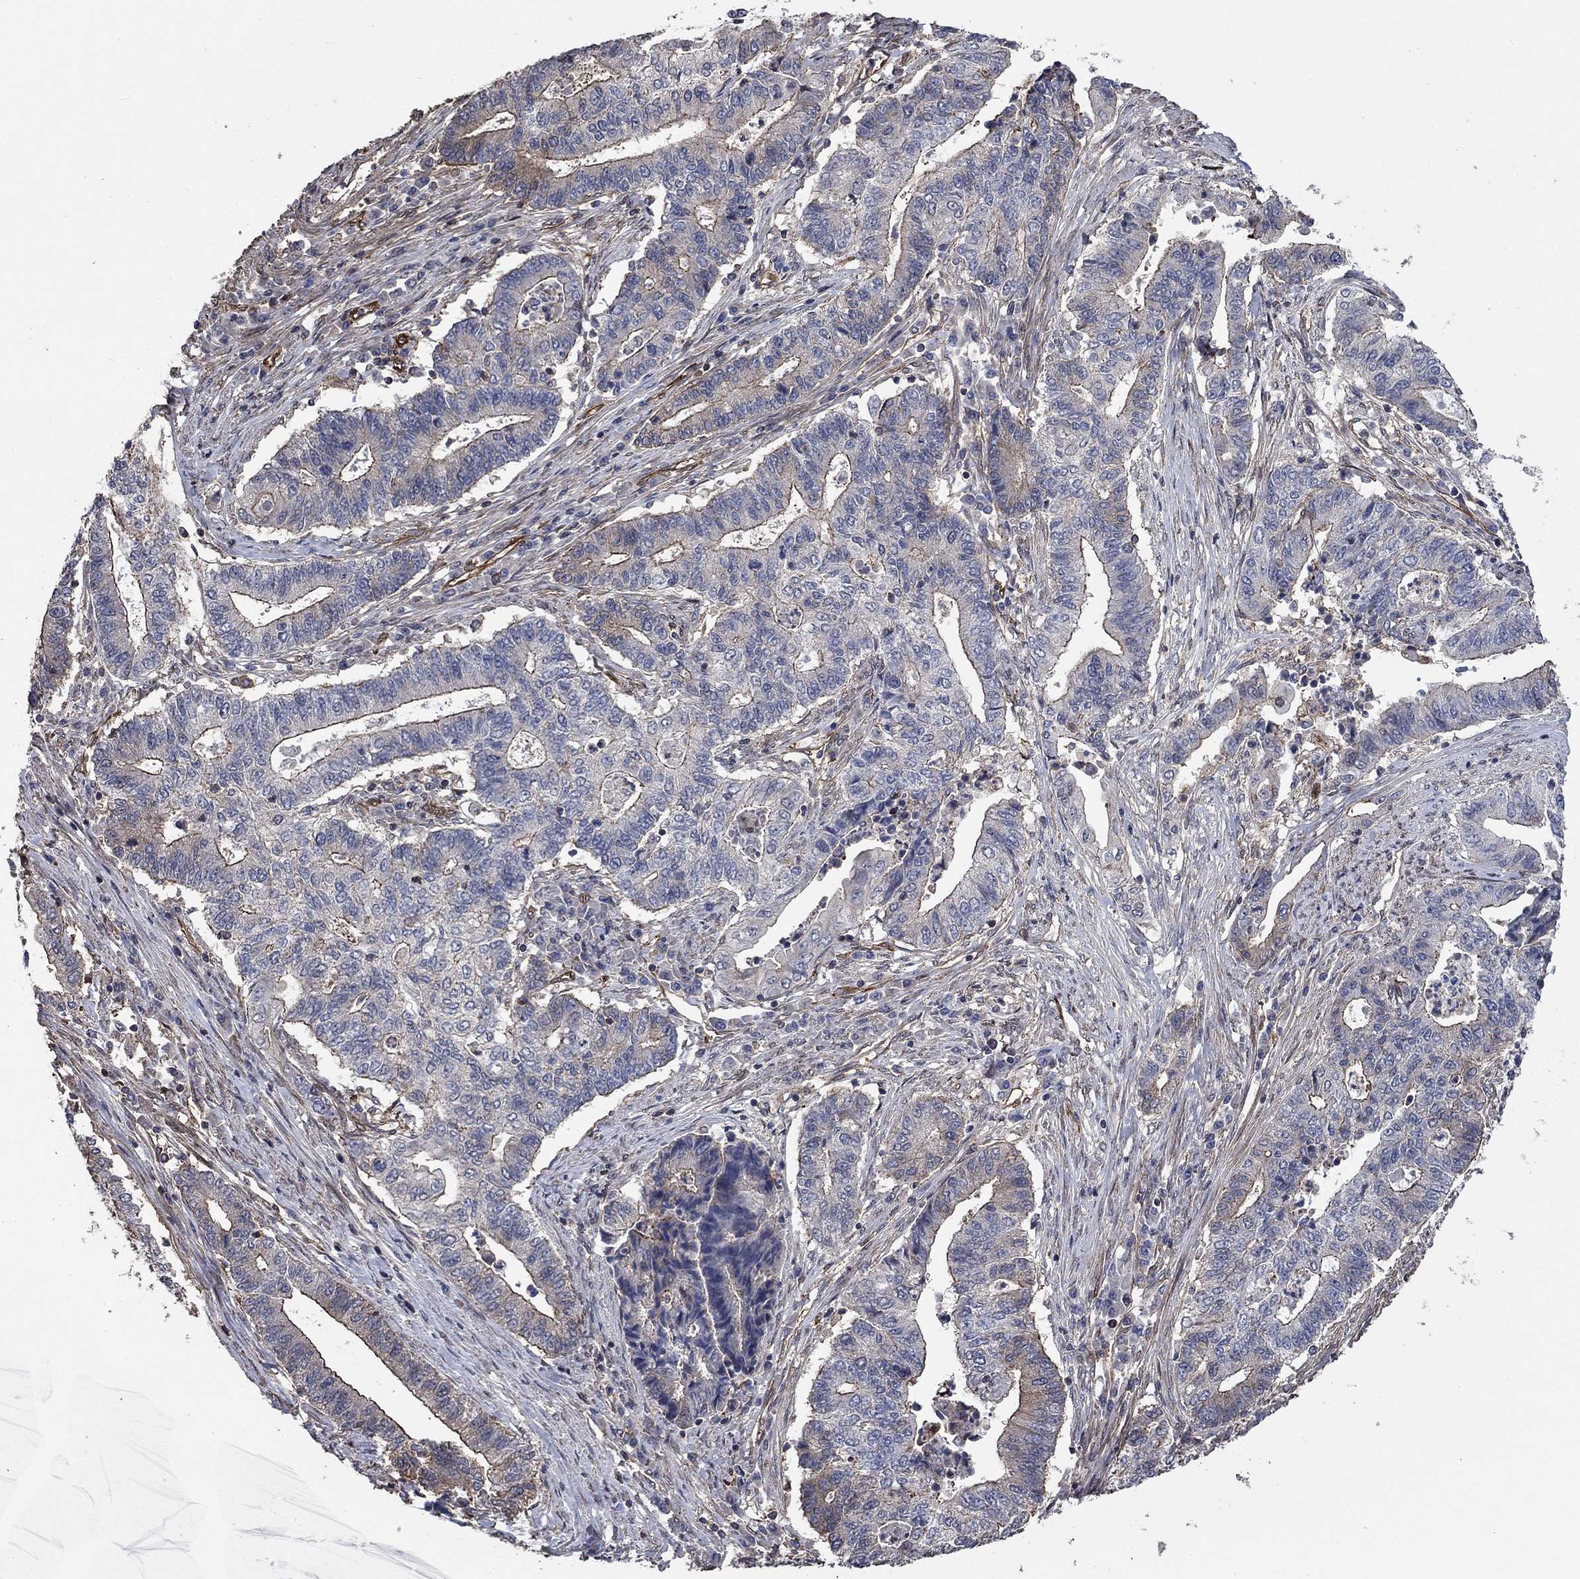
{"staining": {"intensity": "moderate", "quantity": "<25%", "location": "cytoplasmic/membranous"}, "tissue": "endometrial cancer", "cell_type": "Tumor cells", "image_type": "cancer", "snomed": [{"axis": "morphology", "description": "Adenocarcinoma, NOS"}, {"axis": "topography", "description": "Uterus"}, {"axis": "topography", "description": "Endometrium"}], "caption": "The immunohistochemical stain labels moderate cytoplasmic/membranous positivity in tumor cells of endometrial cancer (adenocarcinoma) tissue. Nuclei are stained in blue.", "gene": "PDE3A", "patient": {"sex": "female", "age": 54}}